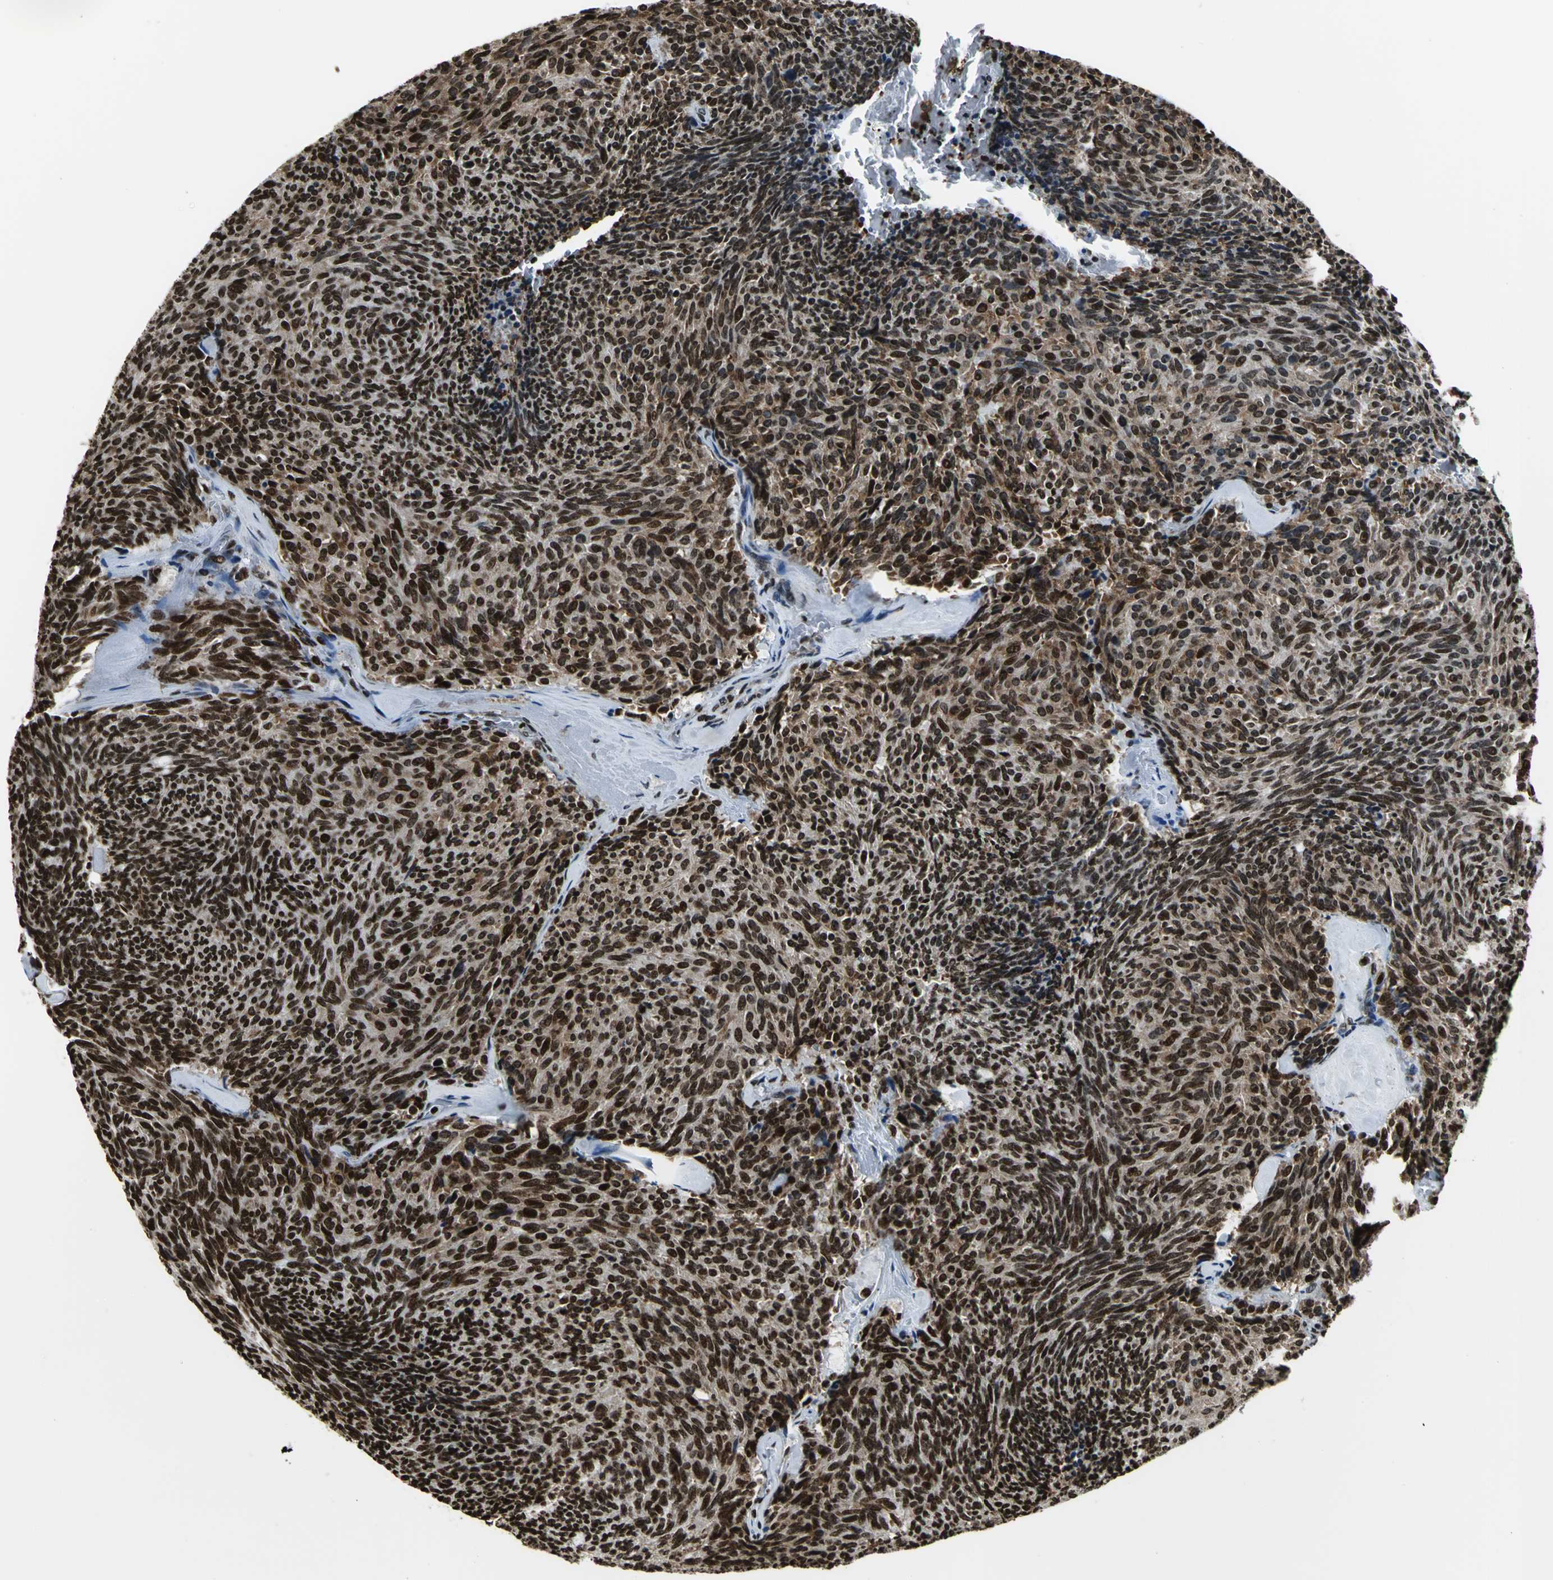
{"staining": {"intensity": "strong", "quantity": ">75%", "location": "cytoplasmic/membranous,nuclear"}, "tissue": "carcinoid", "cell_type": "Tumor cells", "image_type": "cancer", "snomed": [{"axis": "morphology", "description": "Carcinoid, malignant, NOS"}, {"axis": "topography", "description": "Pancreas"}], "caption": "DAB (3,3'-diaminobenzidine) immunohistochemical staining of carcinoid demonstrates strong cytoplasmic/membranous and nuclear protein staining in approximately >75% of tumor cells. (DAB (3,3'-diaminobenzidine) = brown stain, brightfield microscopy at high magnification).", "gene": "APEX1", "patient": {"sex": "female", "age": 54}}